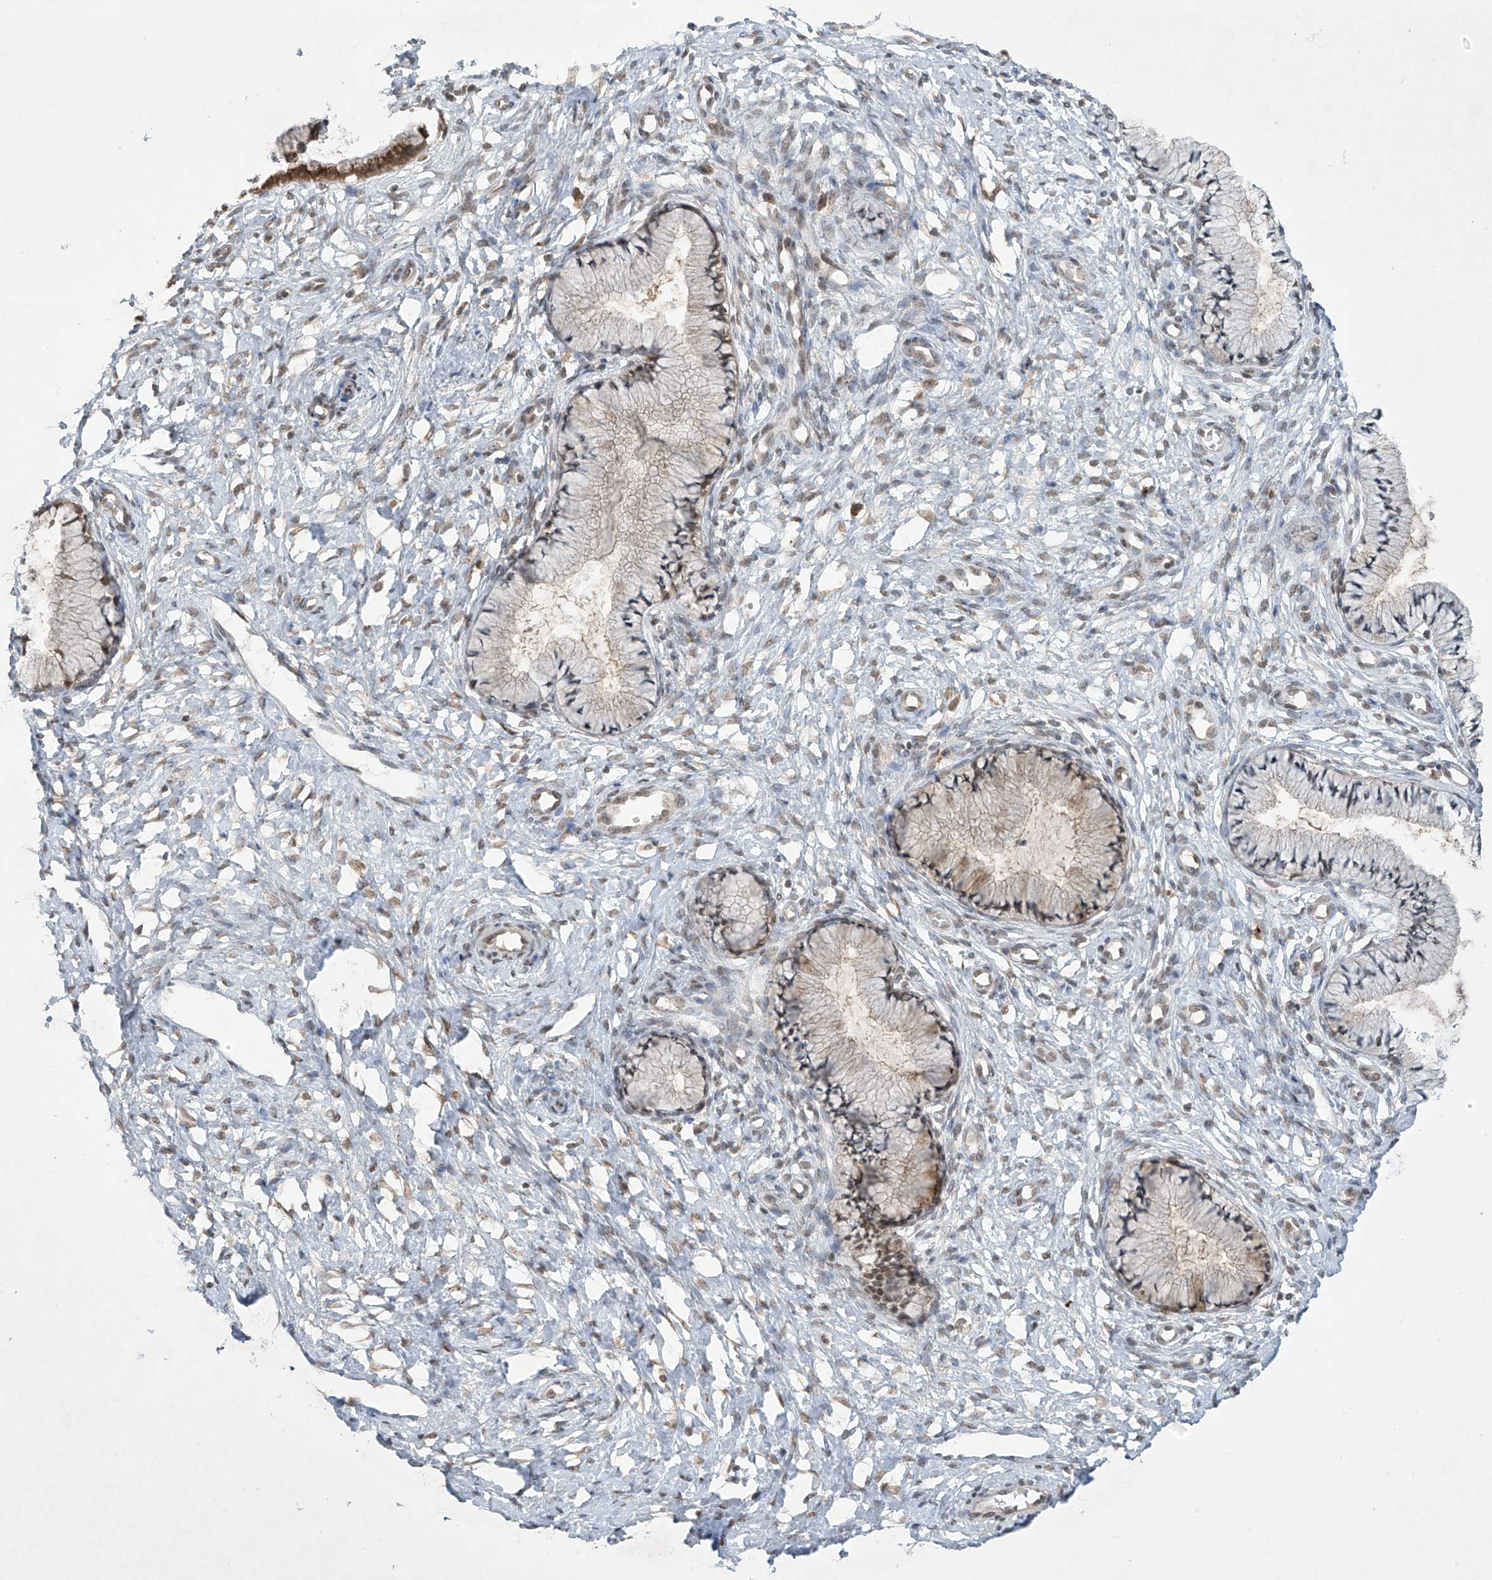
{"staining": {"intensity": "moderate", "quantity": "<25%", "location": "cytoplasmic/membranous,nuclear"}, "tissue": "cervix", "cell_type": "Glandular cells", "image_type": "normal", "snomed": [{"axis": "morphology", "description": "Normal tissue, NOS"}, {"axis": "topography", "description": "Cervix"}], "caption": "Immunohistochemical staining of normal human cervix shows low levels of moderate cytoplasmic/membranous,nuclear expression in about <25% of glandular cells. (DAB (3,3'-diaminobenzidine) = brown stain, brightfield microscopy at high magnification).", "gene": "LCOR", "patient": {"sex": "female", "age": 36}}